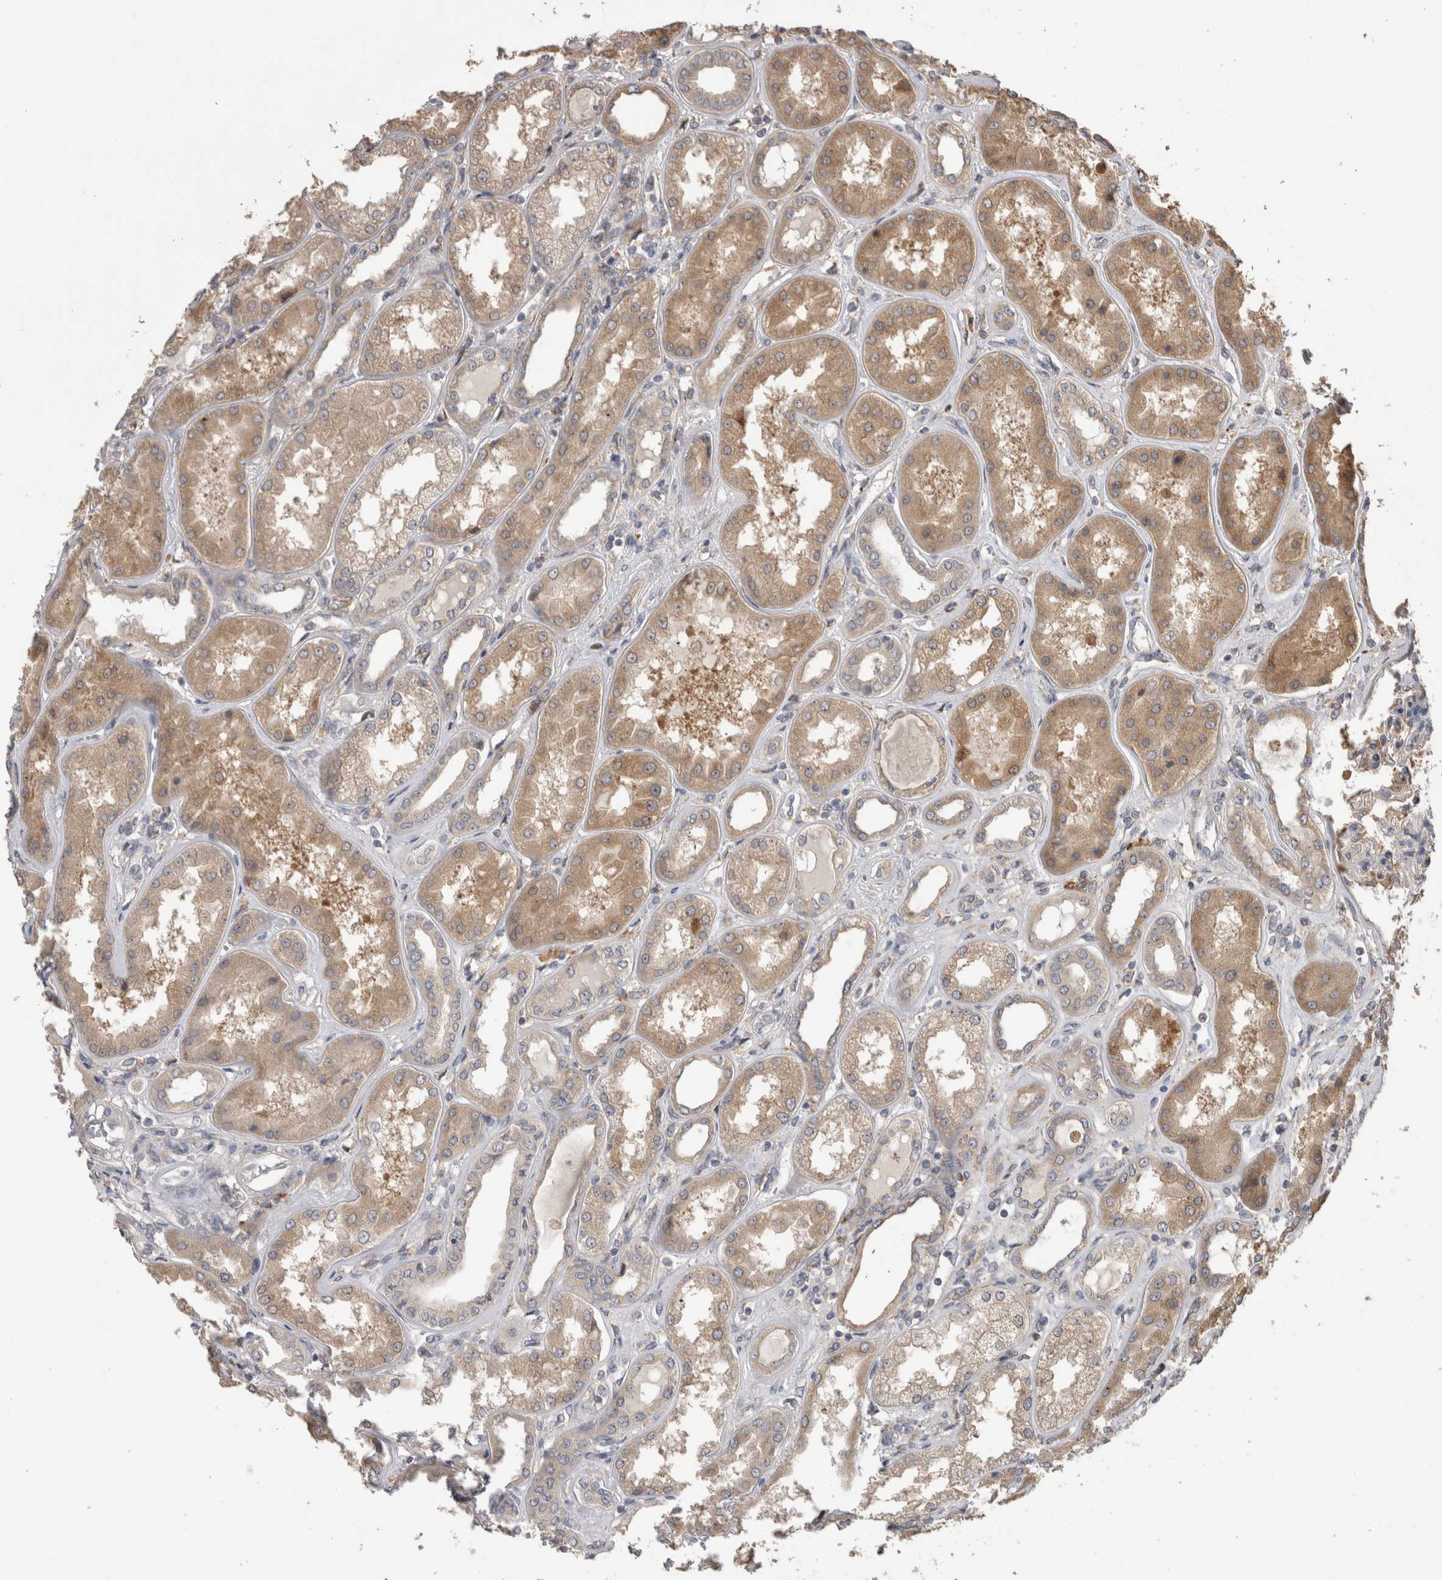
{"staining": {"intensity": "weak", "quantity": "<25%", "location": "cytoplasmic/membranous"}, "tissue": "kidney", "cell_type": "Cells in glomeruli", "image_type": "normal", "snomed": [{"axis": "morphology", "description": "Normal tissue, NOS"}, {"axis": "topography", "description": "Kidney"}], "caption": "Image shows no significant protein expression in cells in glomeruli of unremarkable kidney. (Brightfield microscopy of DAB (3,3'-diaminobenzidine) IHC at high magnification).", "gene": "TBCE", "patient": {"sex": "female", "age": 56}}